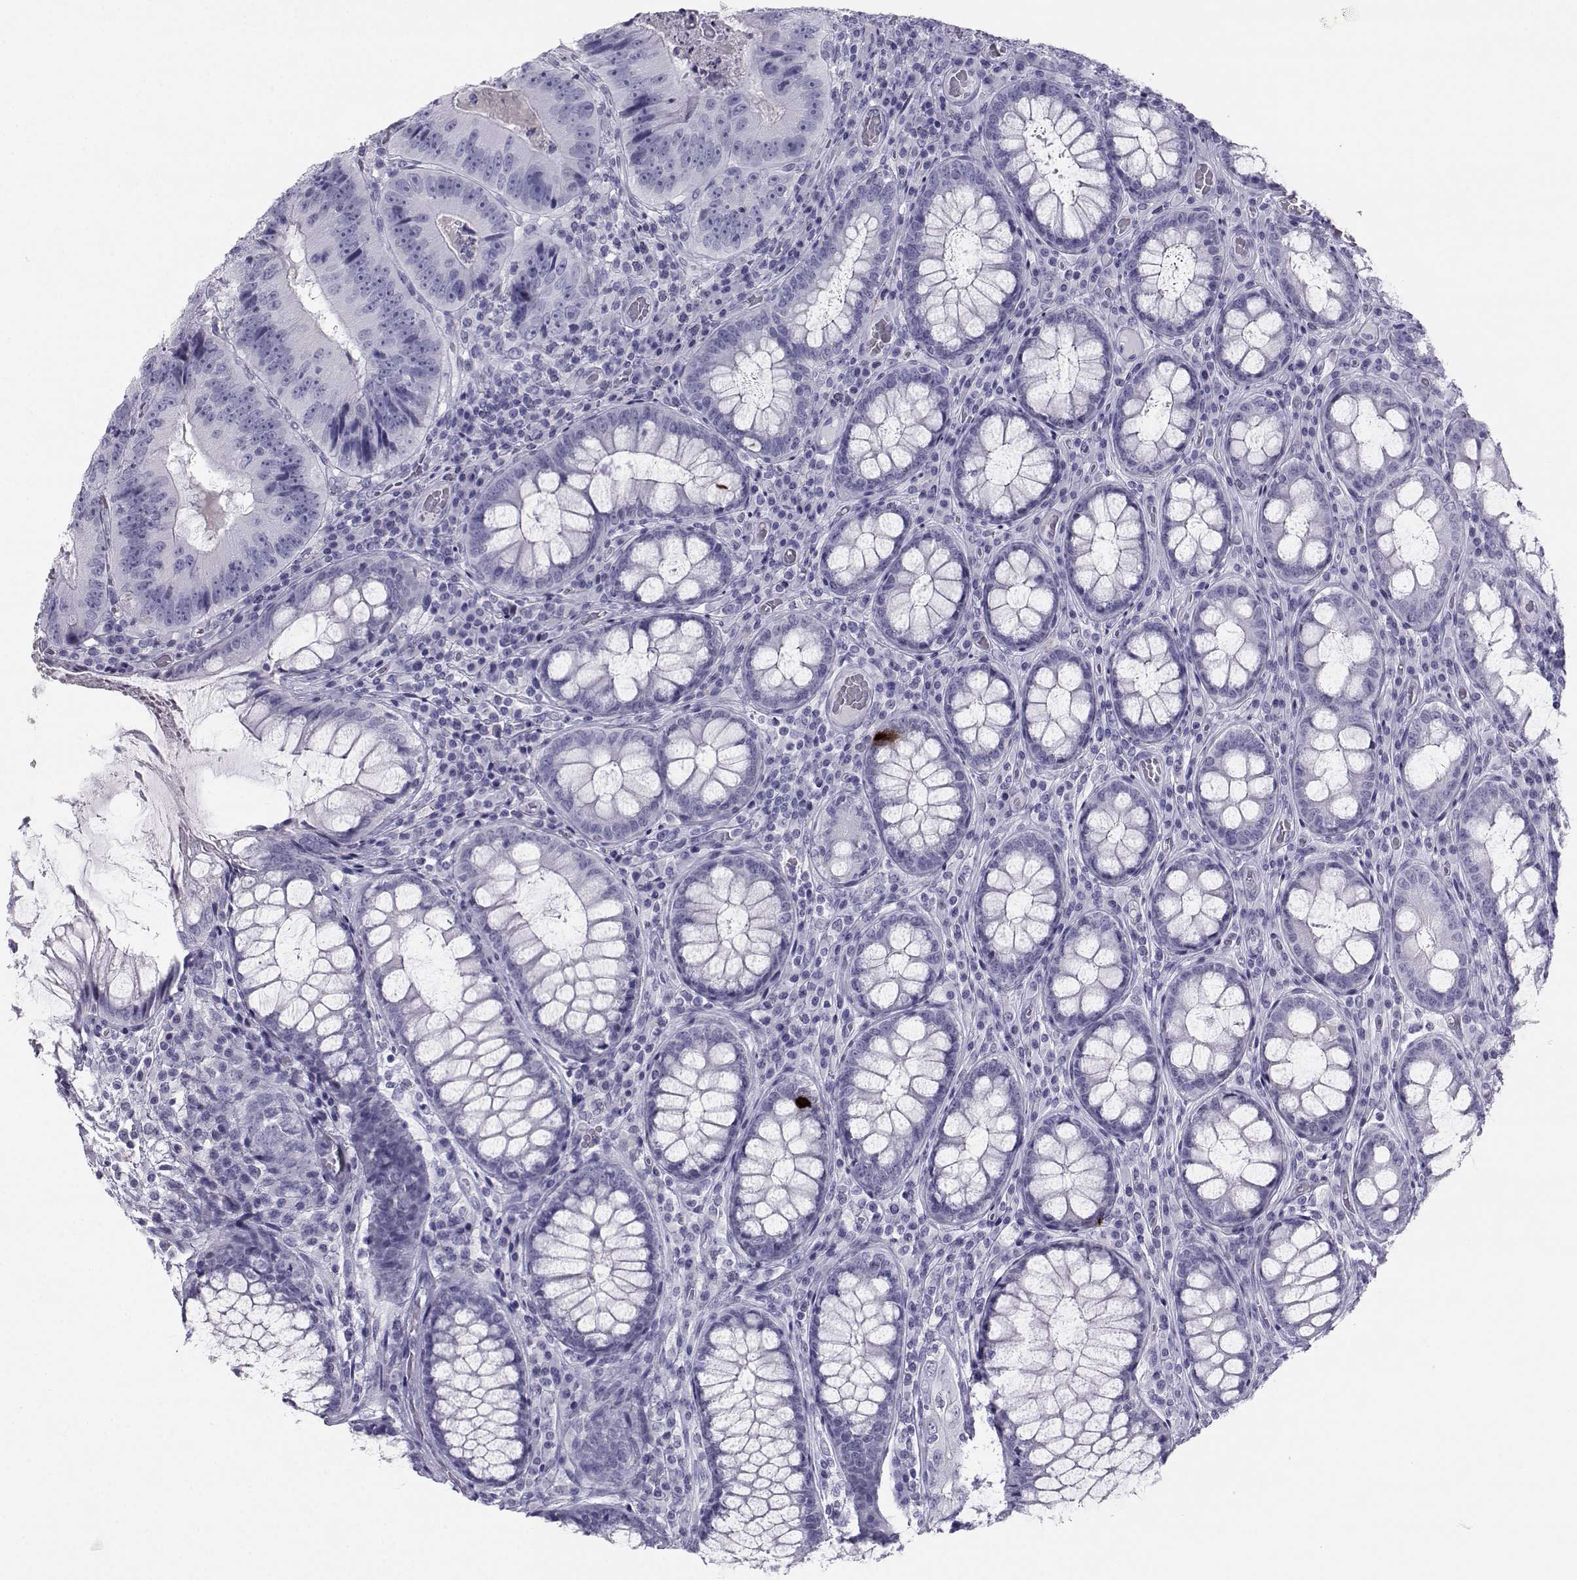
{"staining": {"intensity": "negative", "quantity": "none", "location": "none"}, "tissue": "colorectal cancer", "cell_type": "Tumor cells", "image_type": "cancer", "snomed": [{"axis": "morphology", "description": "Adenocarcinoma, NOS"}, {"axis": "topography", "description": "Colon"}], "caption": "Micrograph shows no protein positivity in tumor cells of colorectal cancer tissue.", "gene": "SST", "patient": {"sex": "female", "age": 86}}